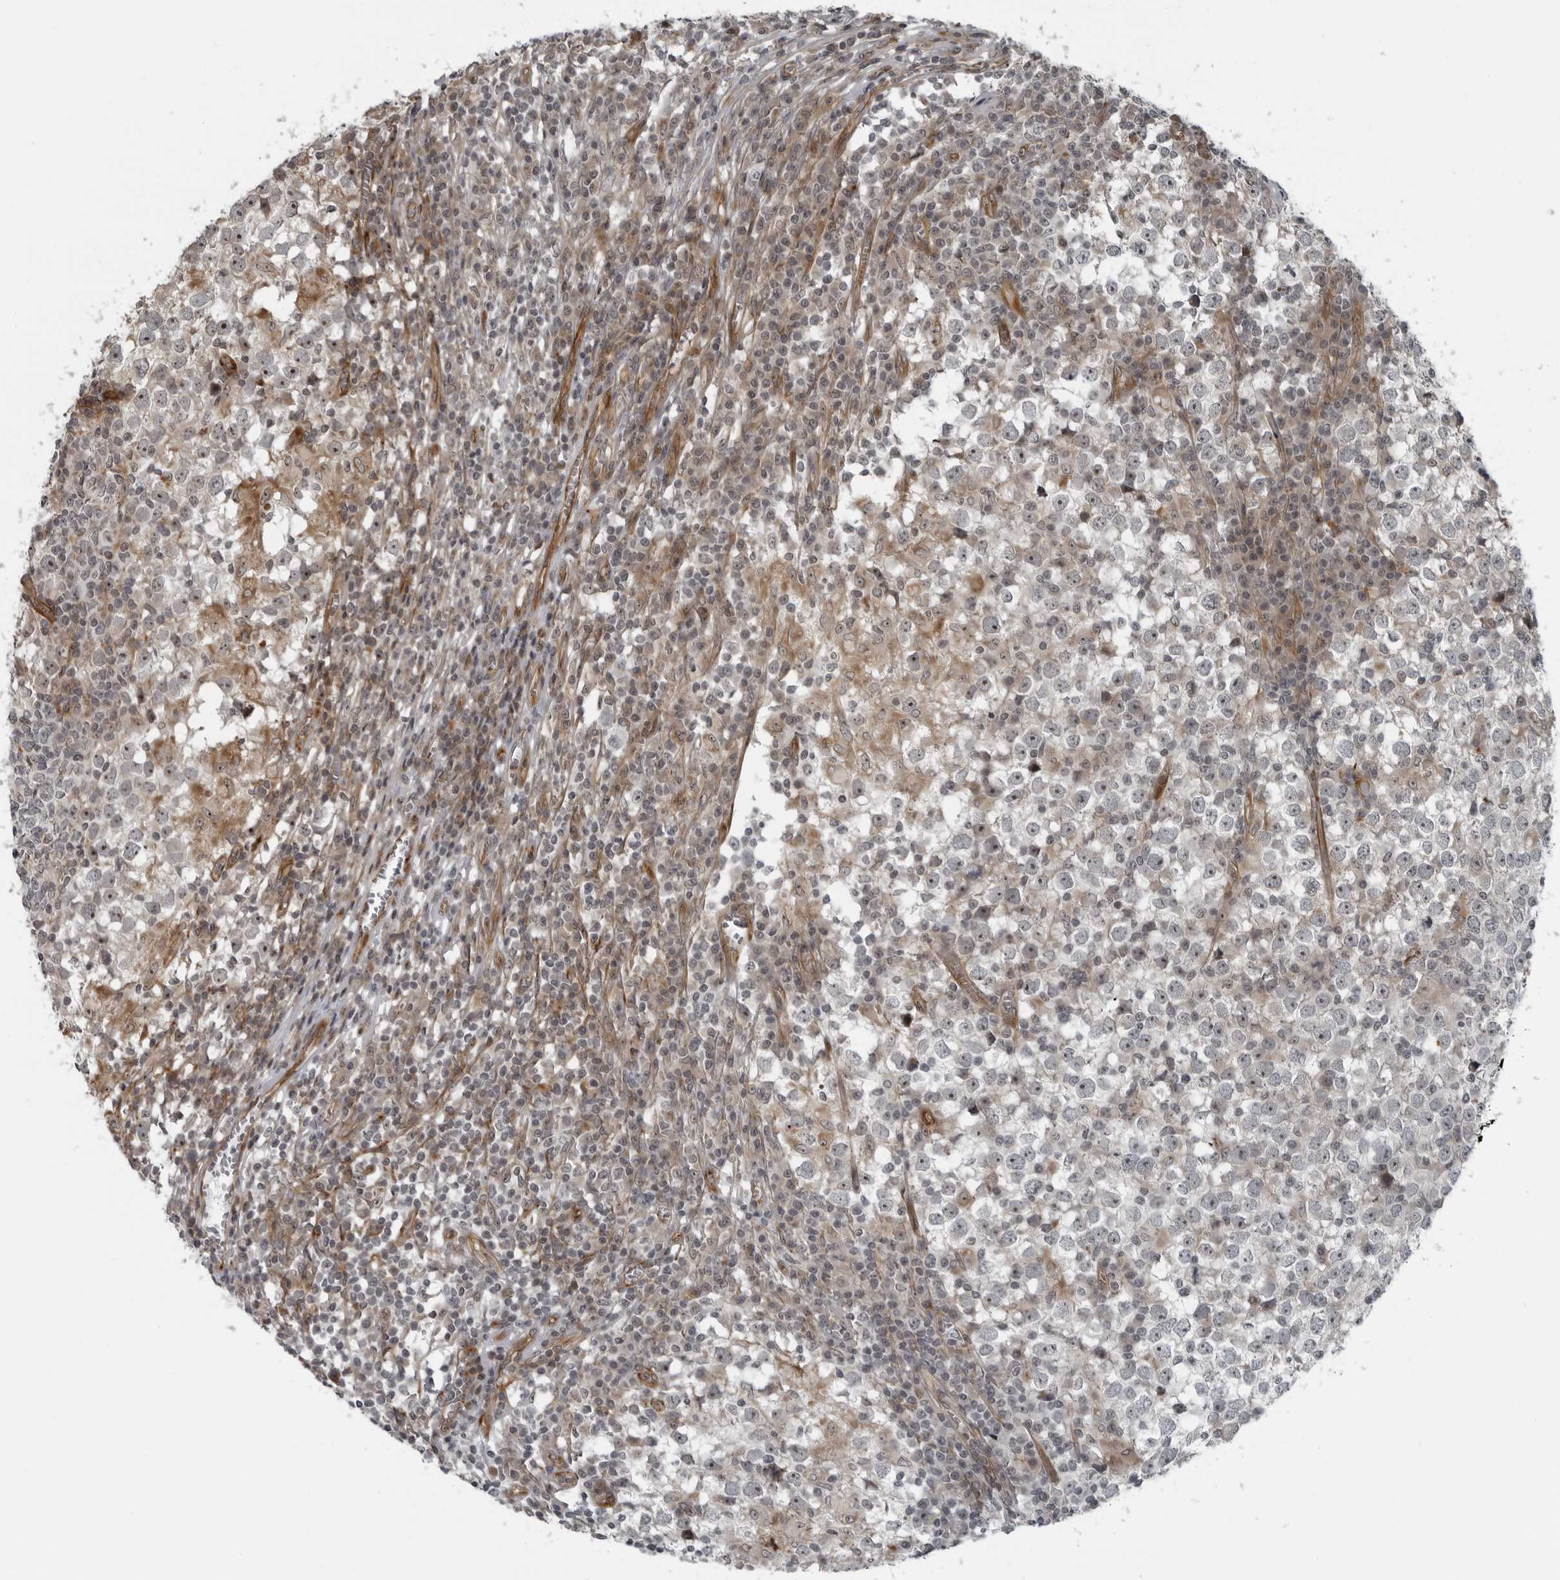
{"staining": {"intensity": "moderate", "quantity": "<25%", "location": "nuclear"}, "tissue": "testis cancer", "cell_type": "Tumor cells", "image_type": "cancer", "snomed": [{"axis": "morphology", "description": "Seminoma, NOS"}, {"axis": "topography", "description": "Testis"}], "caption": "Immunohistochemistry (IHC) staining of testis seminoma, which reveals low levels of moderate nuclear expression in approximately <25% of tumor cells indicating moderate nuclear protein positivity. The staining was performed using DAB (brown) for protein detection and nuclei were counterstained in hematoxylin (blue).", "gene": "FAM102B", "patient": {"sex": "male", "age": 65}}